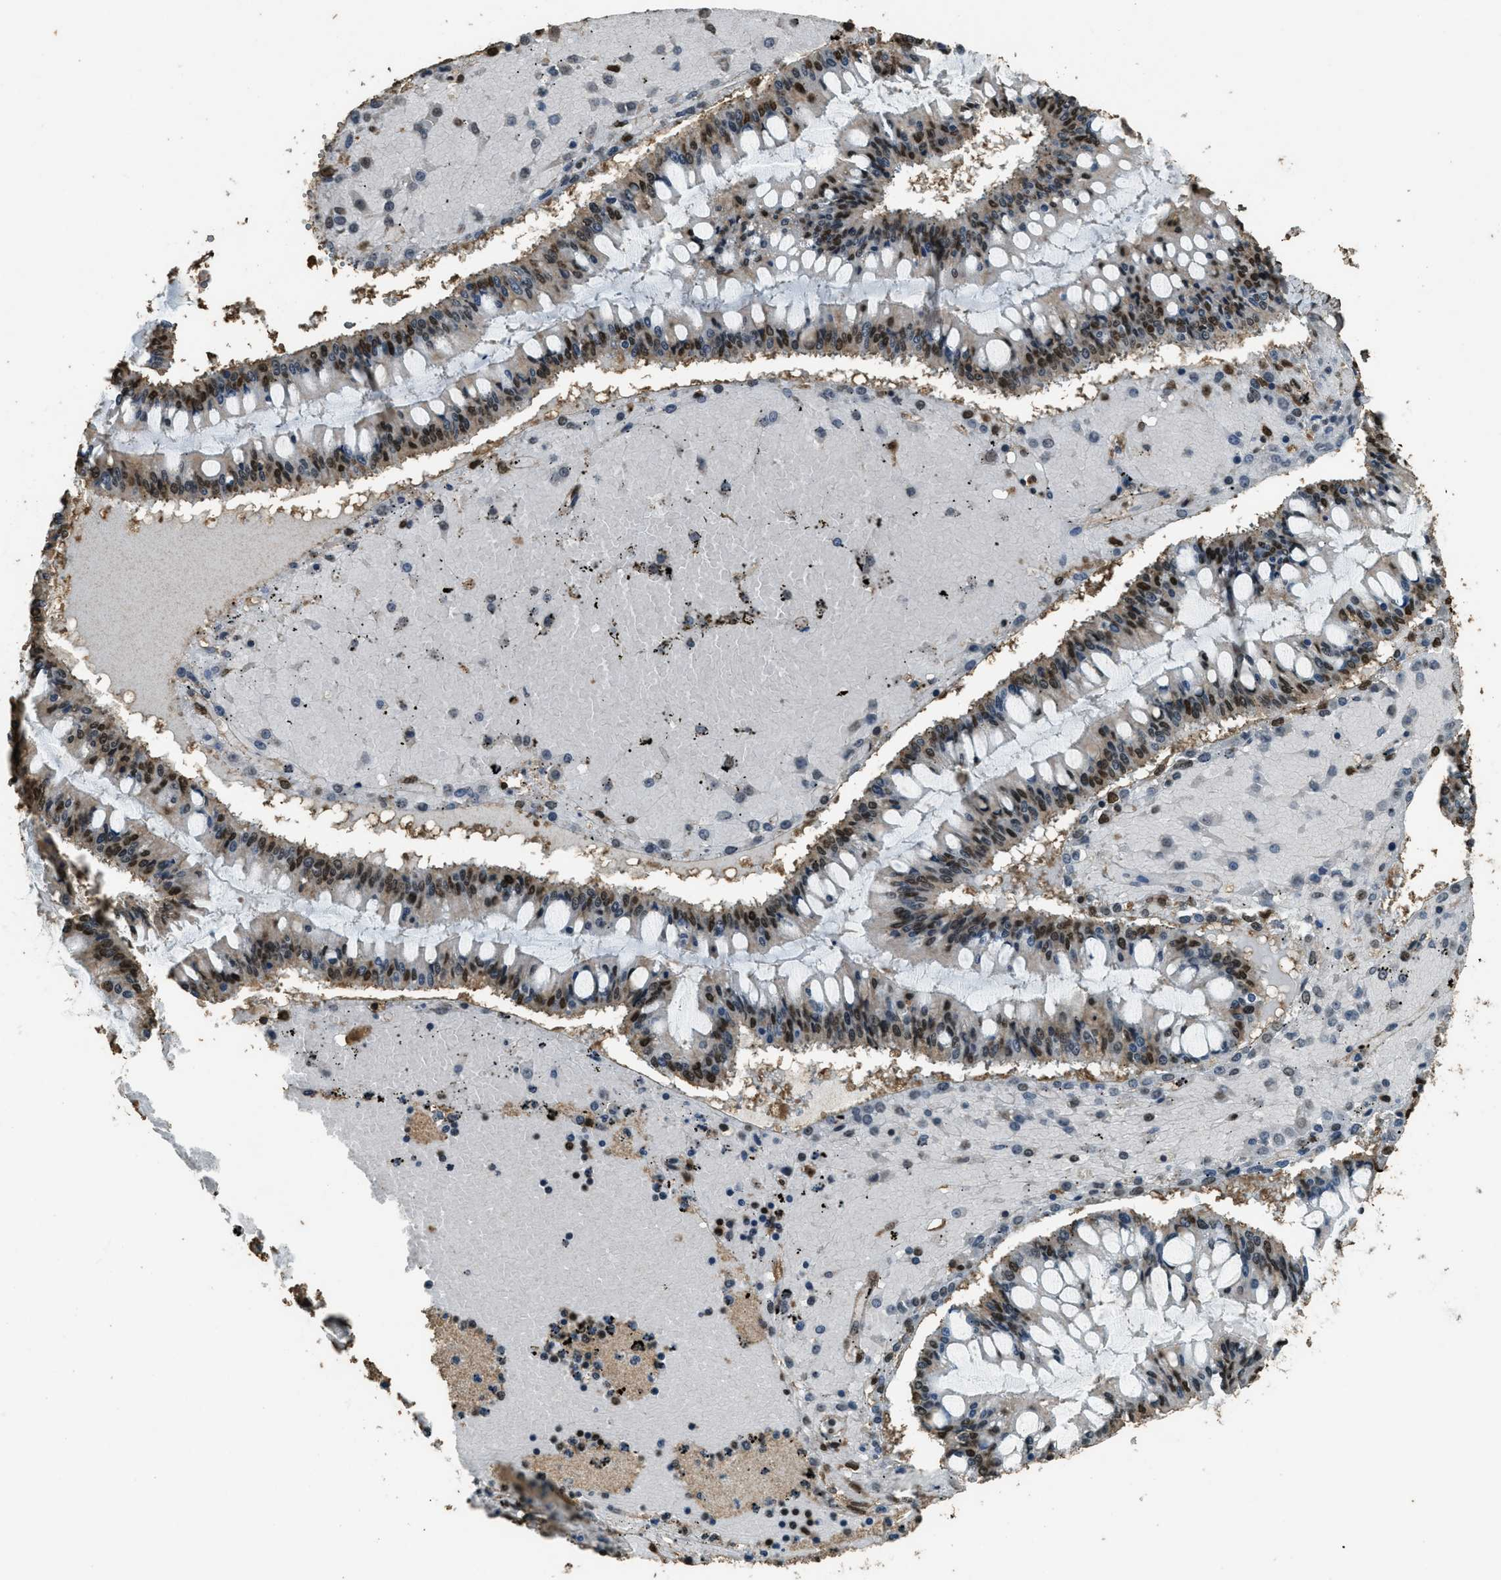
{"staining": {"intensity": "strong", "quantity": "25%-75%", "location": "nuclear"}, "tissue": "ovarian cancer", "cell_type": "Tumor cells", "image_type": "cancer", "snomed": [{"axis": "morphology", "description": "Cystadenocarcinoma, mucinous, NOS"}, {"axis": "topography", "description": "Ovary"}], "caption": "Protein staining of ovarian cancer (mucinous cystadenocarcinoma) tissue exhibits strong nuclear expression in approximately 25%-75% of tumor cells.", "gene": "MYB", "patient": {"sex": "female", "age": 73}}